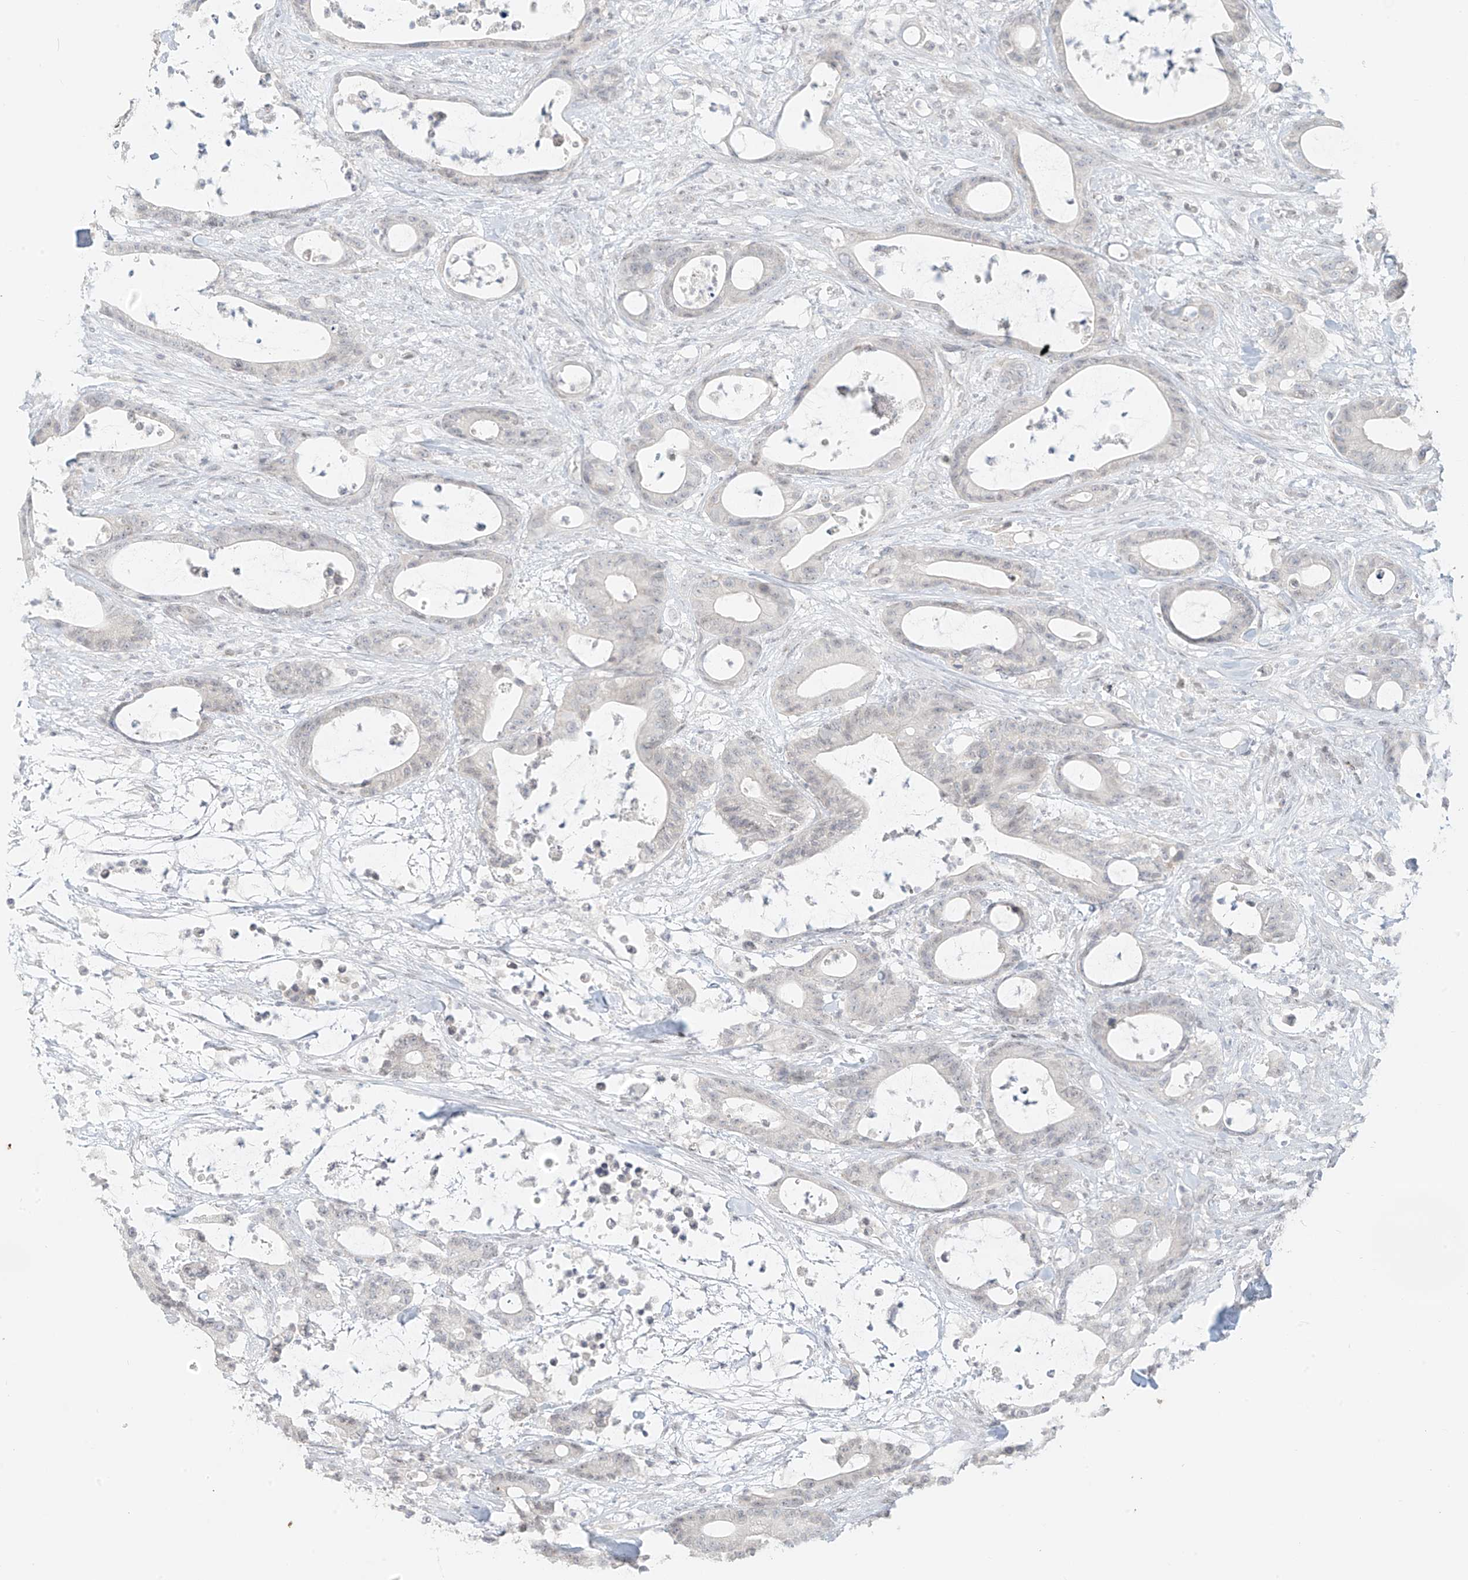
{"staining": {"intensity": "negative", "quantity": "none", "location": "none"}, "tissue": "colorectal cancer", "cell_type": "Tumor cells", "image_type": "cancer", "snomed": [{"axis": "morphology", "description": "Adenocarcinoma, NOS"}, {"axis": "topography", "description": "Colon"}], "caption": "An image of colorectal cancer (adenocarcinoma) stained for a protein demonstrates no brown staining in tumor cells.", "gene": "OSBPL7", "patient": {"sex": "female", "age": 84}}